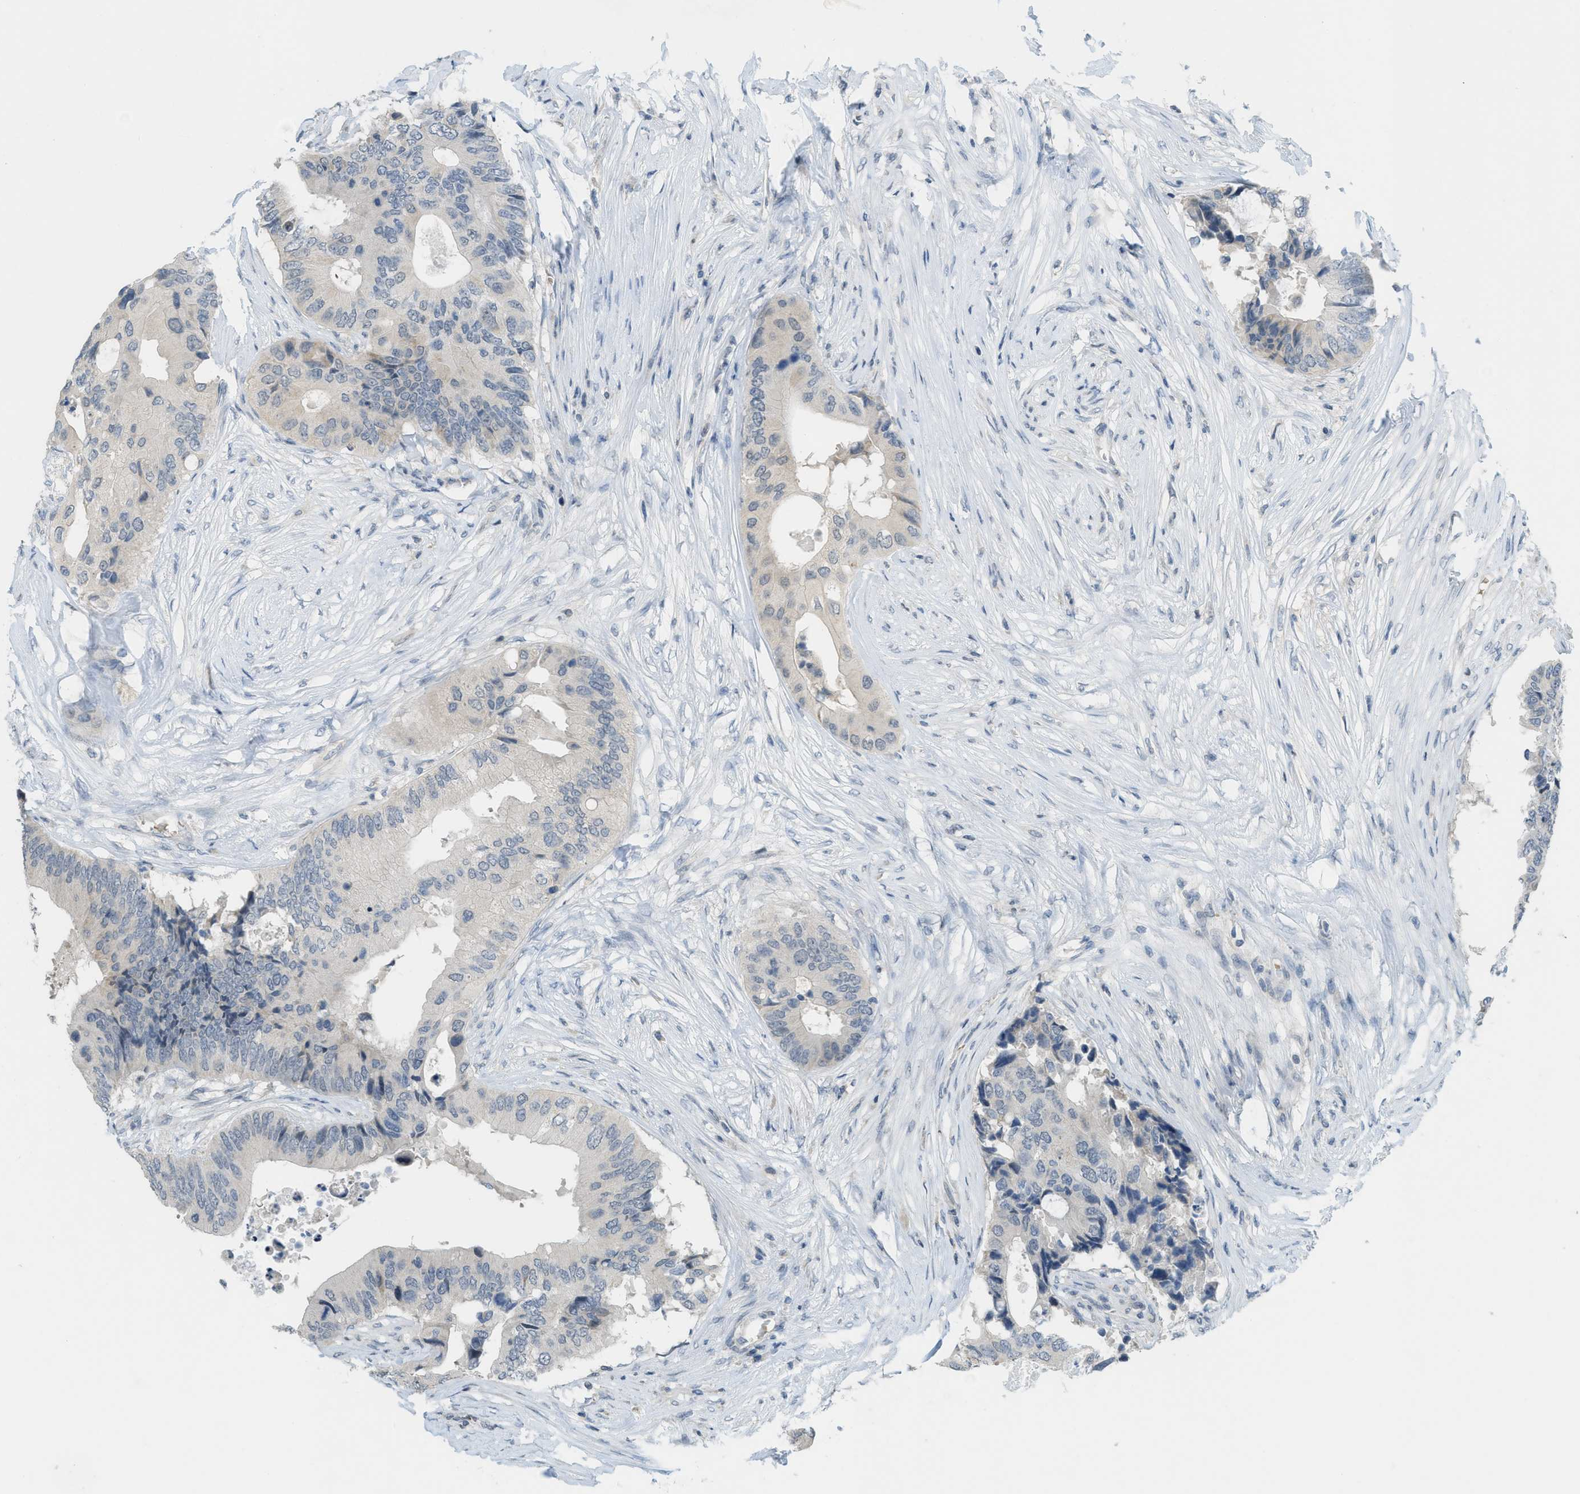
{"staining": {"intensity": "negative", "quantity": "none", "location": "none"}, "tissue": "colorectal cancer", "cell_type": "Tumor cells", "image_type": "cancer", "snomed": [{"axis": "morphology", "description": "Adenocarcinoma, NOS"}, {"axis": "topography", "description": "Colon"}], "caption": "The immunohistochemistry (IHC) image has no significant positivity in tumor cells of adenocarcinoma (colorectal) tissue. Brightfield microscopy of immunohistochemistry (IHC) stained with DAB (3,3'-diaminobenzidine) (brown) and hematoxylin (blue), captured at high magnification.", "gene": "TXNDC2", "patient": {"sex": "male", "age": 71}}